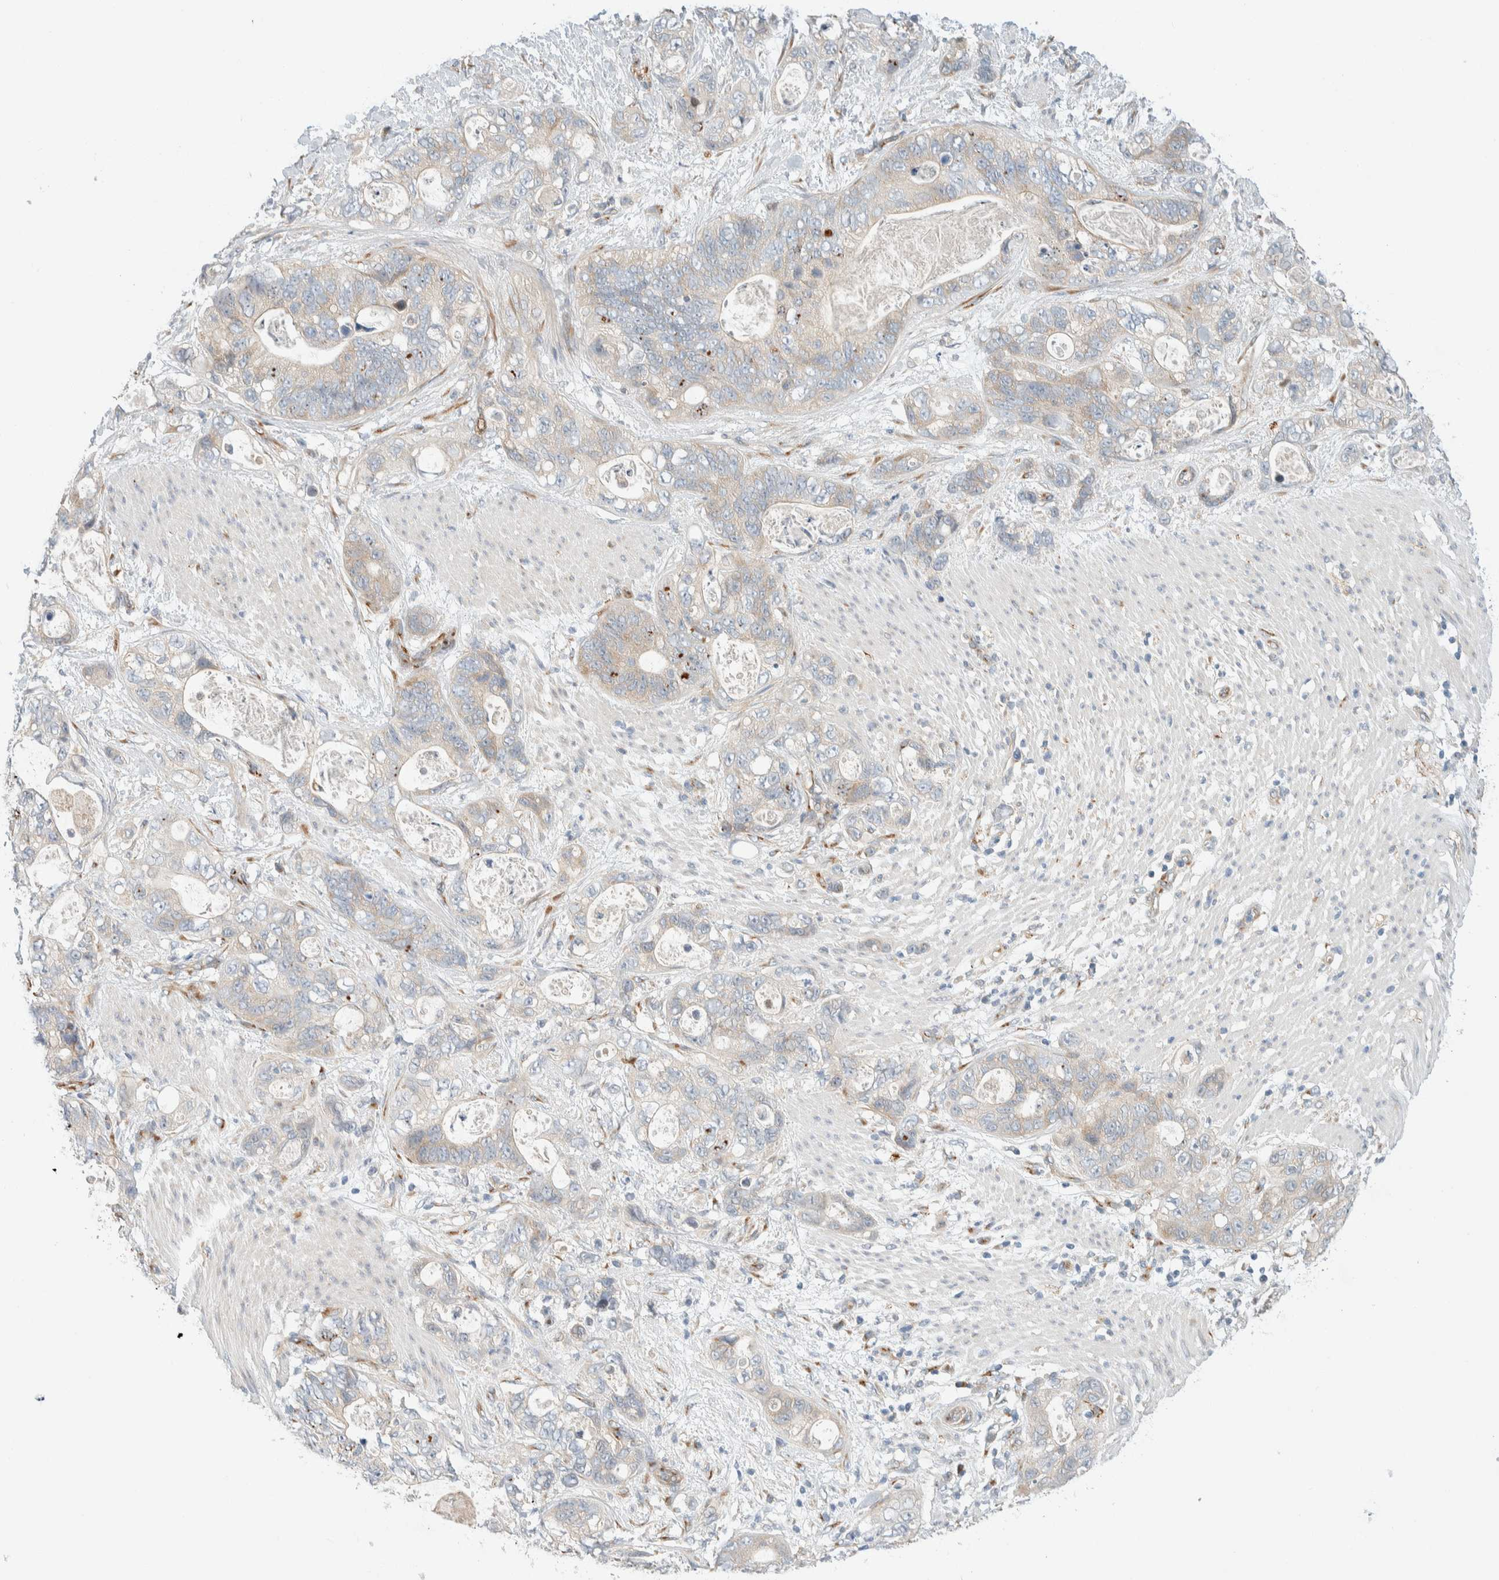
{"staining": {"intensity": "weak", "quantity": "25%-75%", "location": "cytoplasmic/membranous"}, "tissue": "stomach cancer", "cell_type": "Tumor cells", "image_type": "cancer", "snomed": [{"axis": "morphology", "description": "Normal tissue, NOS"}, {"axis": "morphology", "description": "Adenocarcinoma, NOS"}, {"axis": "topography", "description": "Stomach"}], "caption": "Immunohistochemistry (IHC) micrograph of neoplastic tissue: stomach cancer (adenocarcinoma) stained using IHC displays low levels of weak protein expression localized specifically in the cytoplasmic/membranous of tumor cells, appearing as a cytoplasmic/membranous brown color.", "gene": "TMEM184B", "patient": {"sex": "female", "age": 89}}